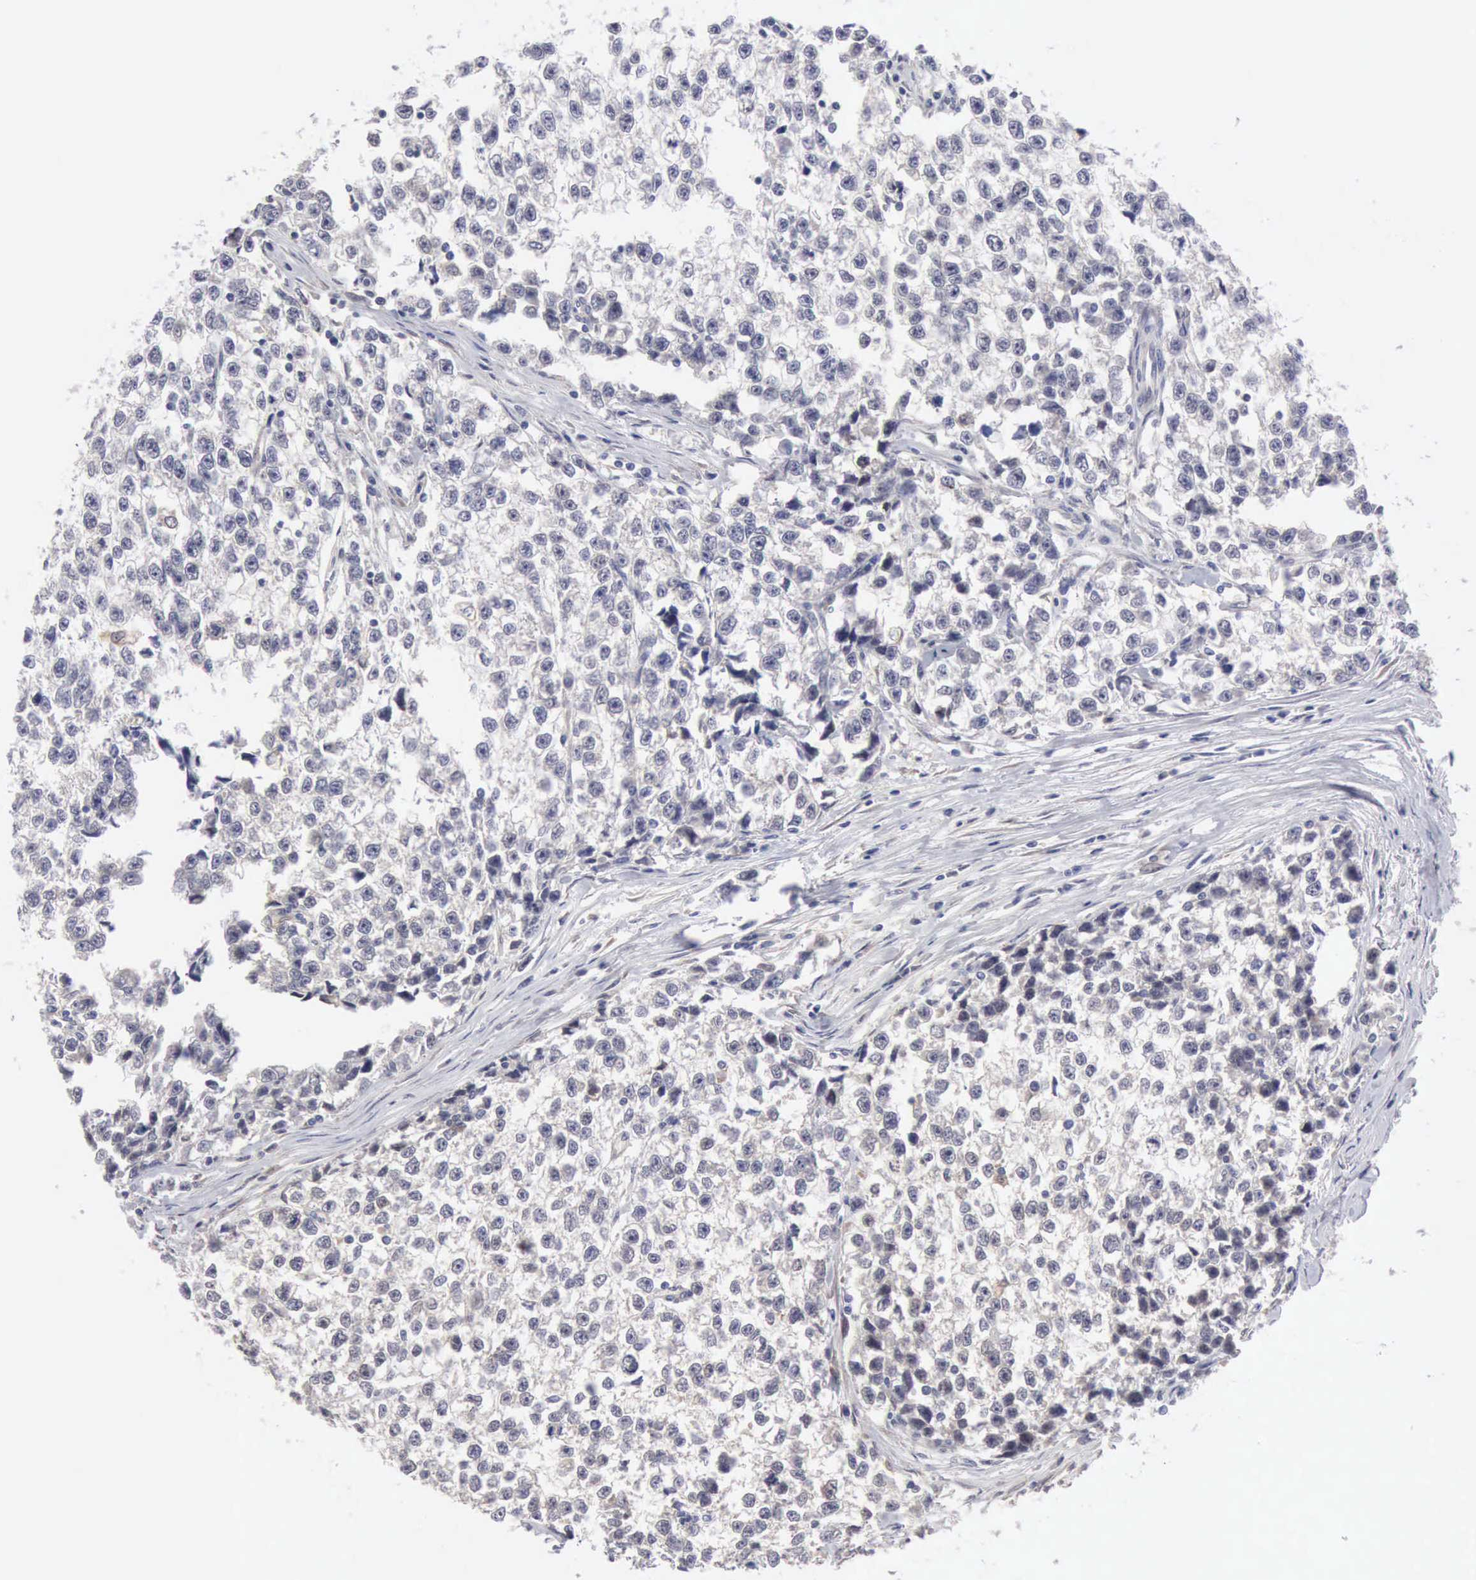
{"staining": {"intensity": "weak", "quantity": "25%-75%", "location": "cytoplasmic/membranous"}, "tissue": "testis cancer", "cell_type": "Tumor cells", "image_type": "cancer", "snomed": [{"axis": "morphology", "description": "Seminoma, NOS"}, {"axis": "morphology", "description": "Carcinoma, Embryonal, NOS"}, {"axis": "topography", "description": "Testis"}], "caption": "Testis cancer (seminoma) tissue displays weak cytoplasmic/membranous expression in about 25%-75% of tumor cells The staining is performed using DAB brown chromogen to label protein expression. The nuclei are counter-stained blue using hematoxylin.", "gene": "PTGR2", "patient": {"sex": "male", "age": 30}}